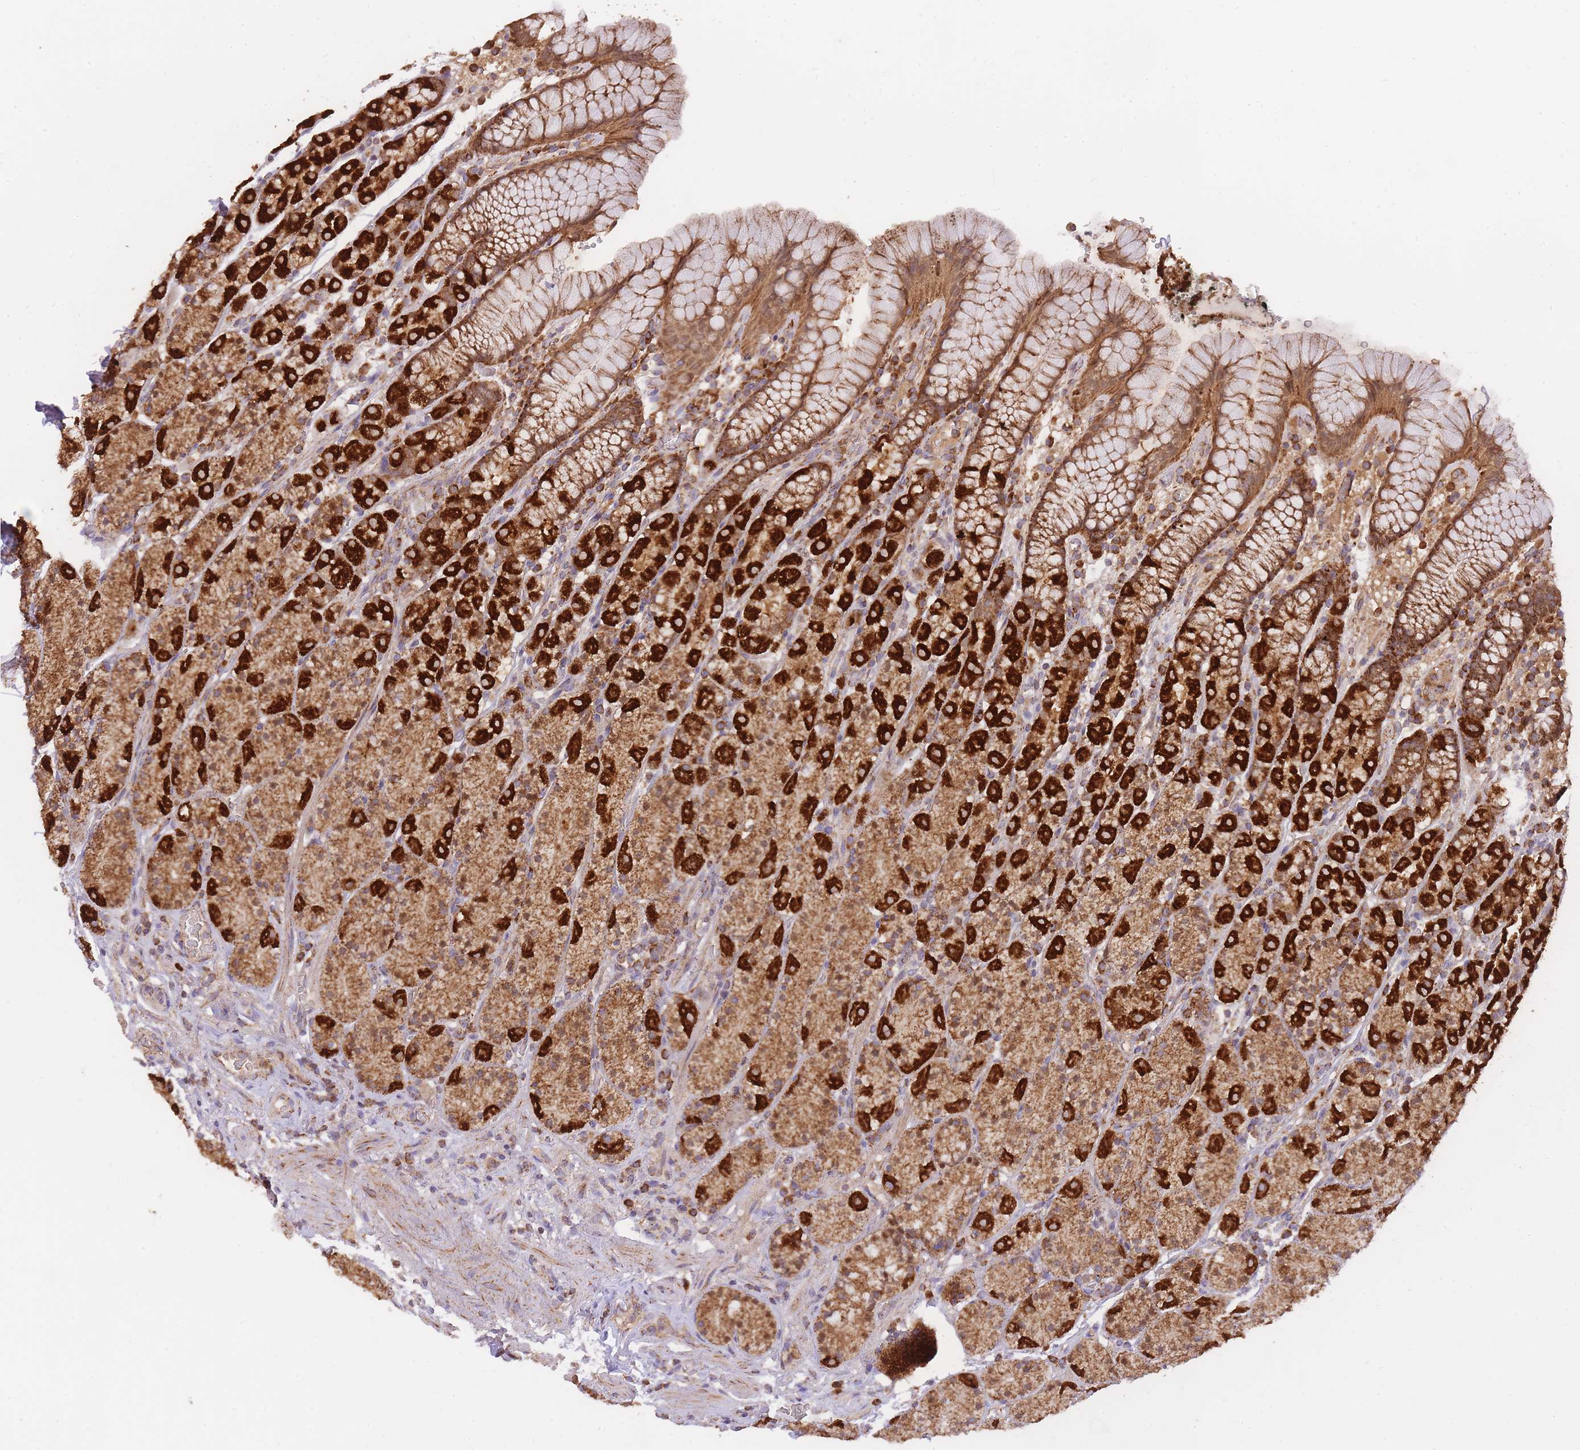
{"staining": {"intensity": "strong", "quantity": ">75%", "location": "cytoplasmic/membranous"}, "tissue": "stomach", "cell_type": "Glandular cells", "image_type": "normal", "snomed": [{"axis": "morphology", "description": "Normal tissue, NOS"}, {"axis": "topography", "description": "Stomach, upper"}, {"axis": "topography", "description": "Stomach"}], "caption": "Stomach stained for a protein (brown) shows strong cytoplasmic/membranous positive positivity in approximately >75% of glandular cells.", "gene": "PREP", "patient": {"sex": "male", "age": 62}}